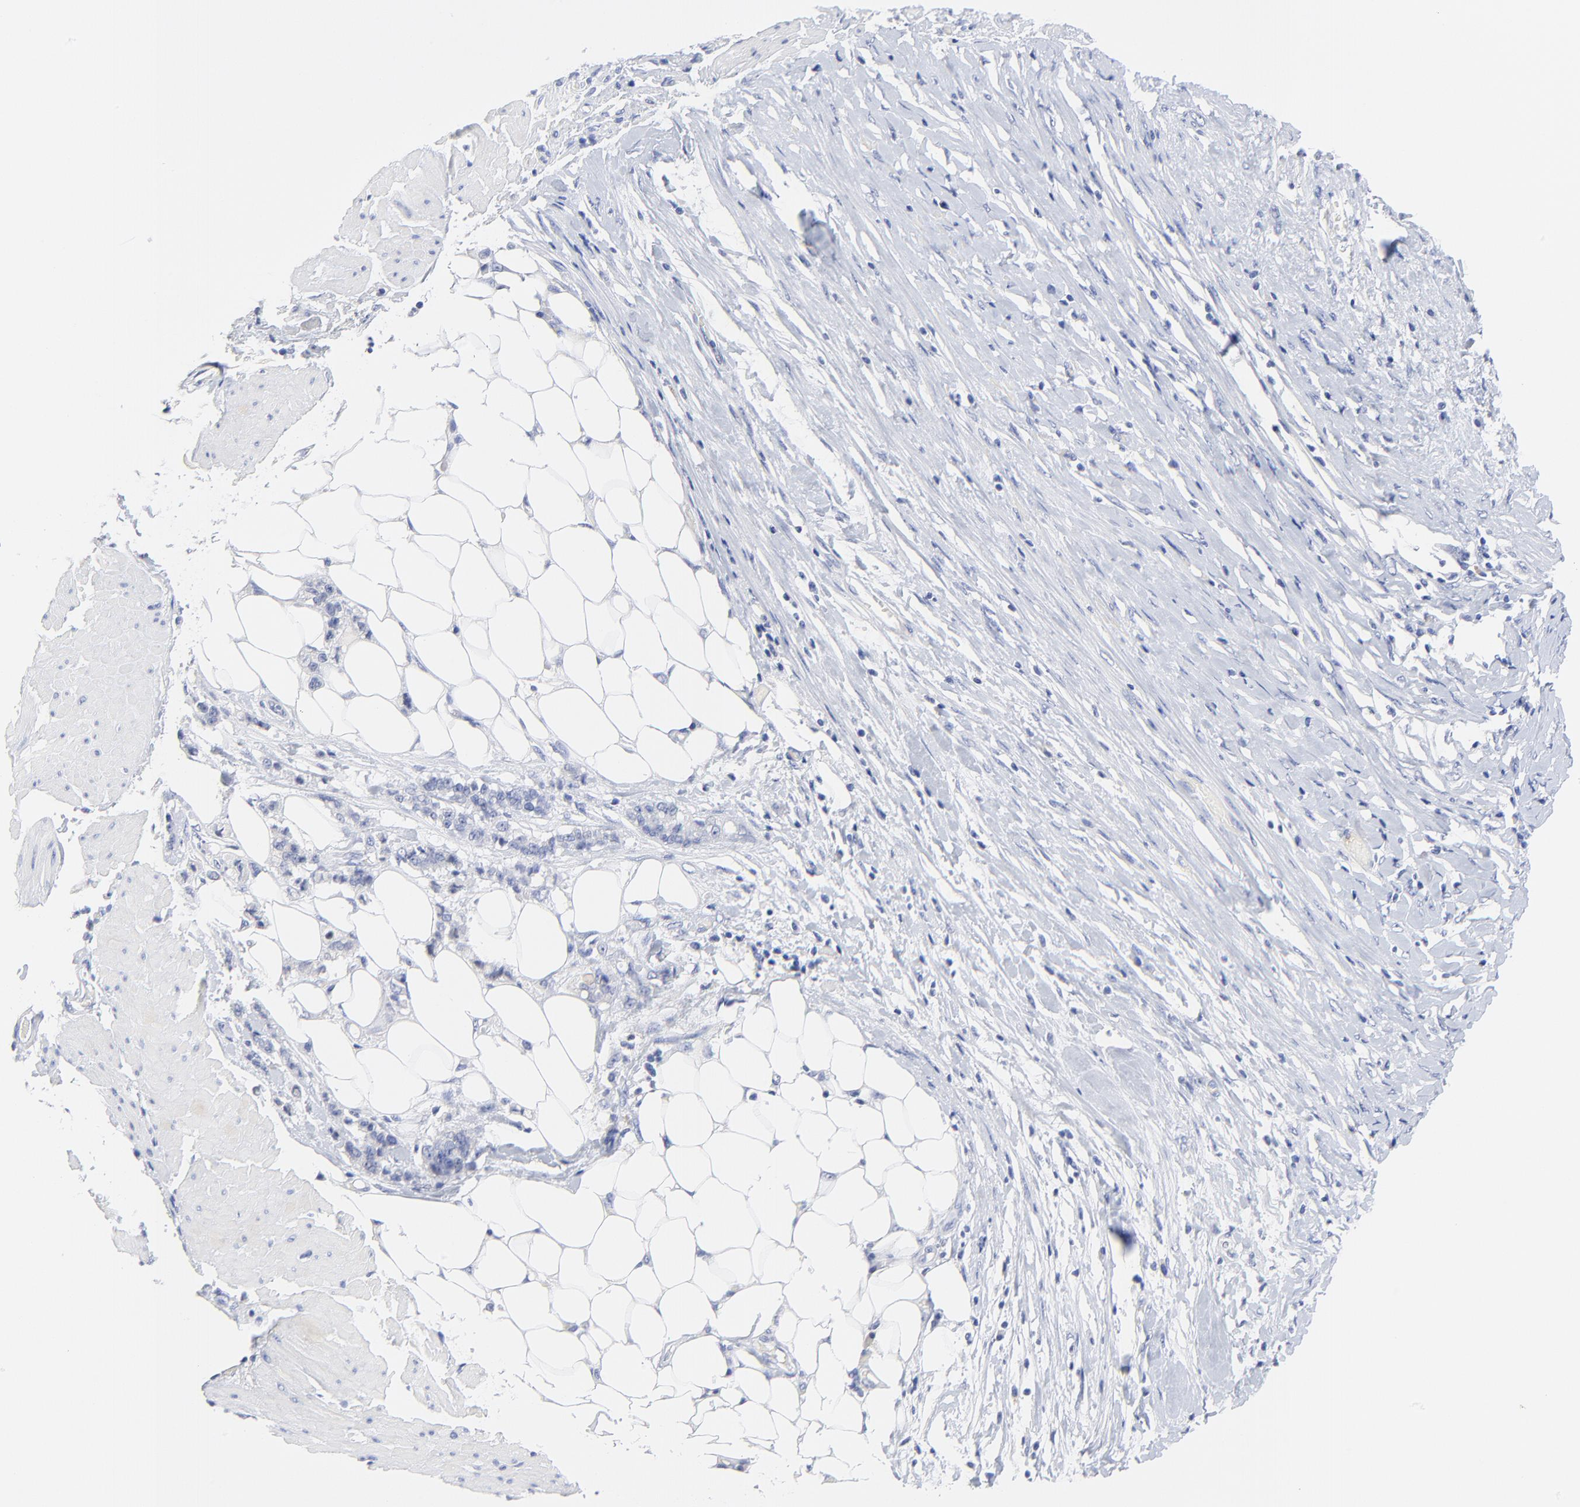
{"staining": {"intensity": "negative", "quantity": "none", "location": "none"}, "tissue": "stomach cancer", "cell_type": "Tumor cells", "image_type": "cancer", "snomed": [{"axis": "morphology", "description": "Adenocarcinoma, NOS"}, {"axis": "topography", "description": "Stomach, lower"}], "caption": "Histopathology image shows no protein expression in tumor cells of stomach cancer tissue.", "gene": "SULT4A1", "patient": {"sex": "male", "age": 88}}